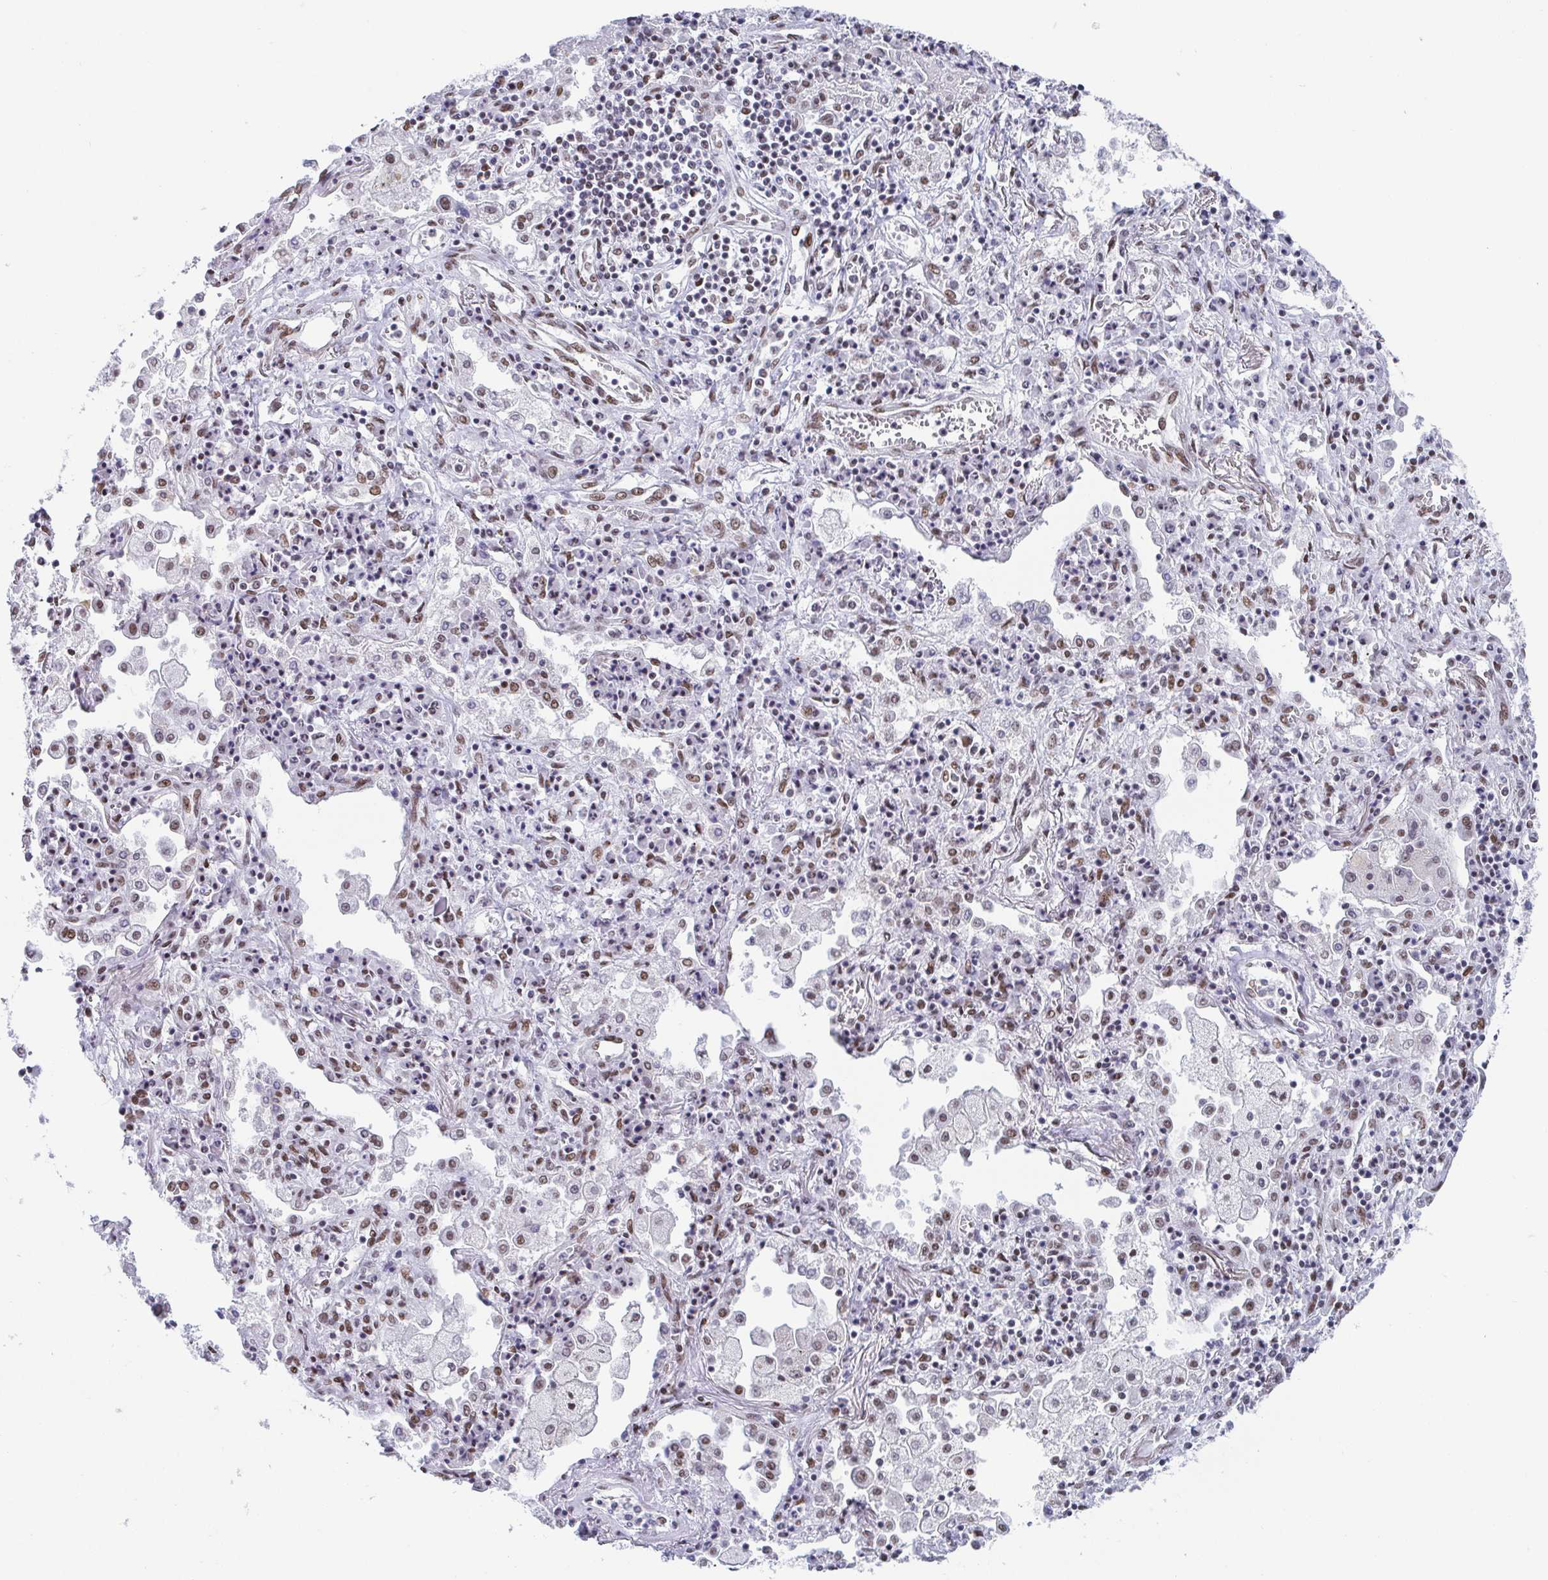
{"staining": {"intensity": "moderate", "quantity": "25%-75%", "location": "nuclear"}, "tissue": "lung cancer", "cell_type": "Tumor cells", "image_type": "cancer", "snomed": [{"axis": "morphology", "description": "Squamous cell carcinoma, NOS"}, {"axis": "morphology", "description": "Squamous cell carcinoma, metastatic, NOS"}, {"axis": "topography", "description": "Lung"}, {"axis": "topography", "description": "Pleura, NOS"}], "caption": "A micrograph showing moderate nuclear staining in about 25%-75% of tumor cells in lung cancer (metastatic squamous cell carcinoma), as visualized by brown immunohistochemical staining.", "gene": "SLC7A10", "patient": {"sex": "male", "age": 72}}